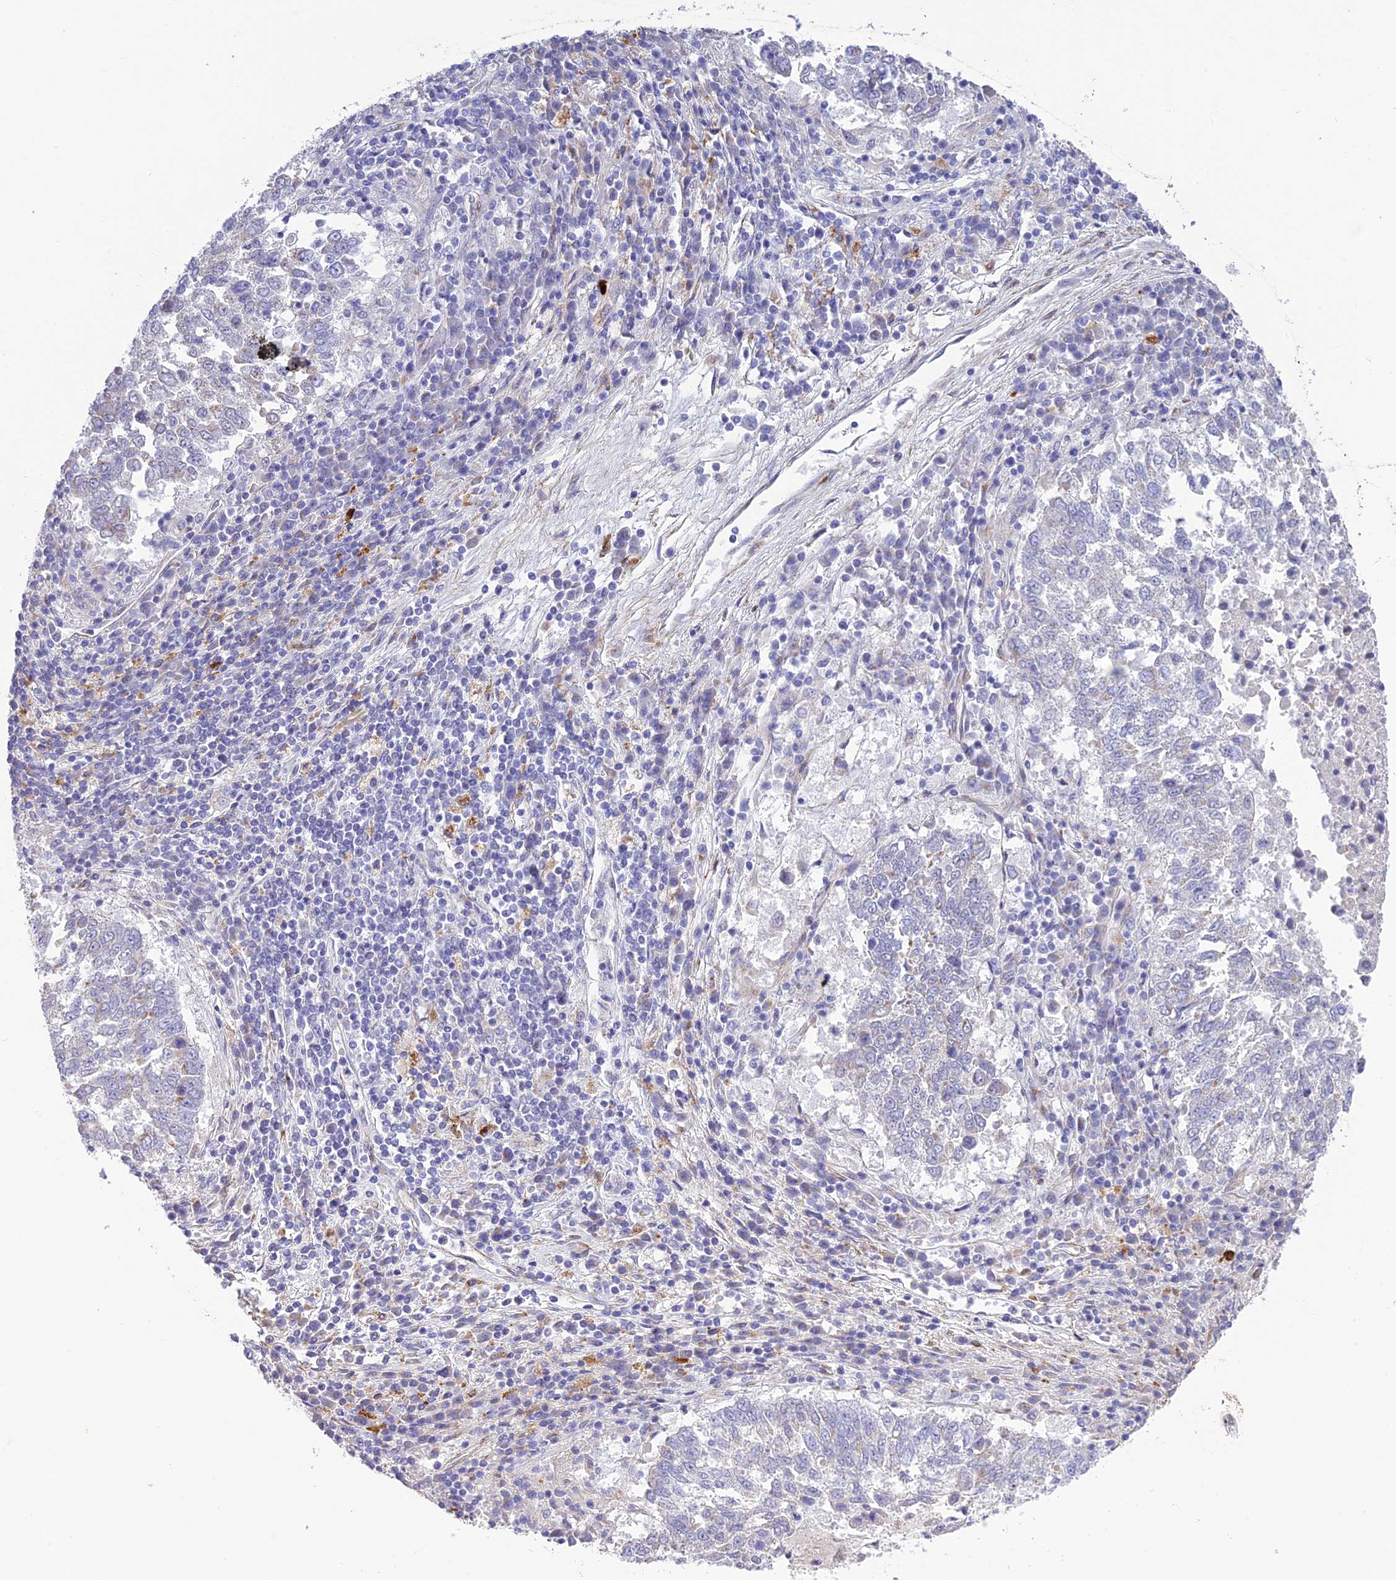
{"staining": {"intensity": "negative", "quantity": "none", "location": "none"}, "tissue": "lung cancer", "cell_type": "Tumor cells", "image_type": "cancer", "snomed": [{"axis": "morphology", "description": "Squamous cell carcinoma, NOS"}, {"axis": "topography", "description": "Lung"}], "caption": "Immunohistochemistry (IHC) image of neoplastic tissue: squamous cell carcinoma (lung) stained with DAB (3,3'-diaminobenzidine) exhibits no significant protein staining in tumor cells.", "gene": "TNS1", "patient": {"sex": "male", "age": 73}}